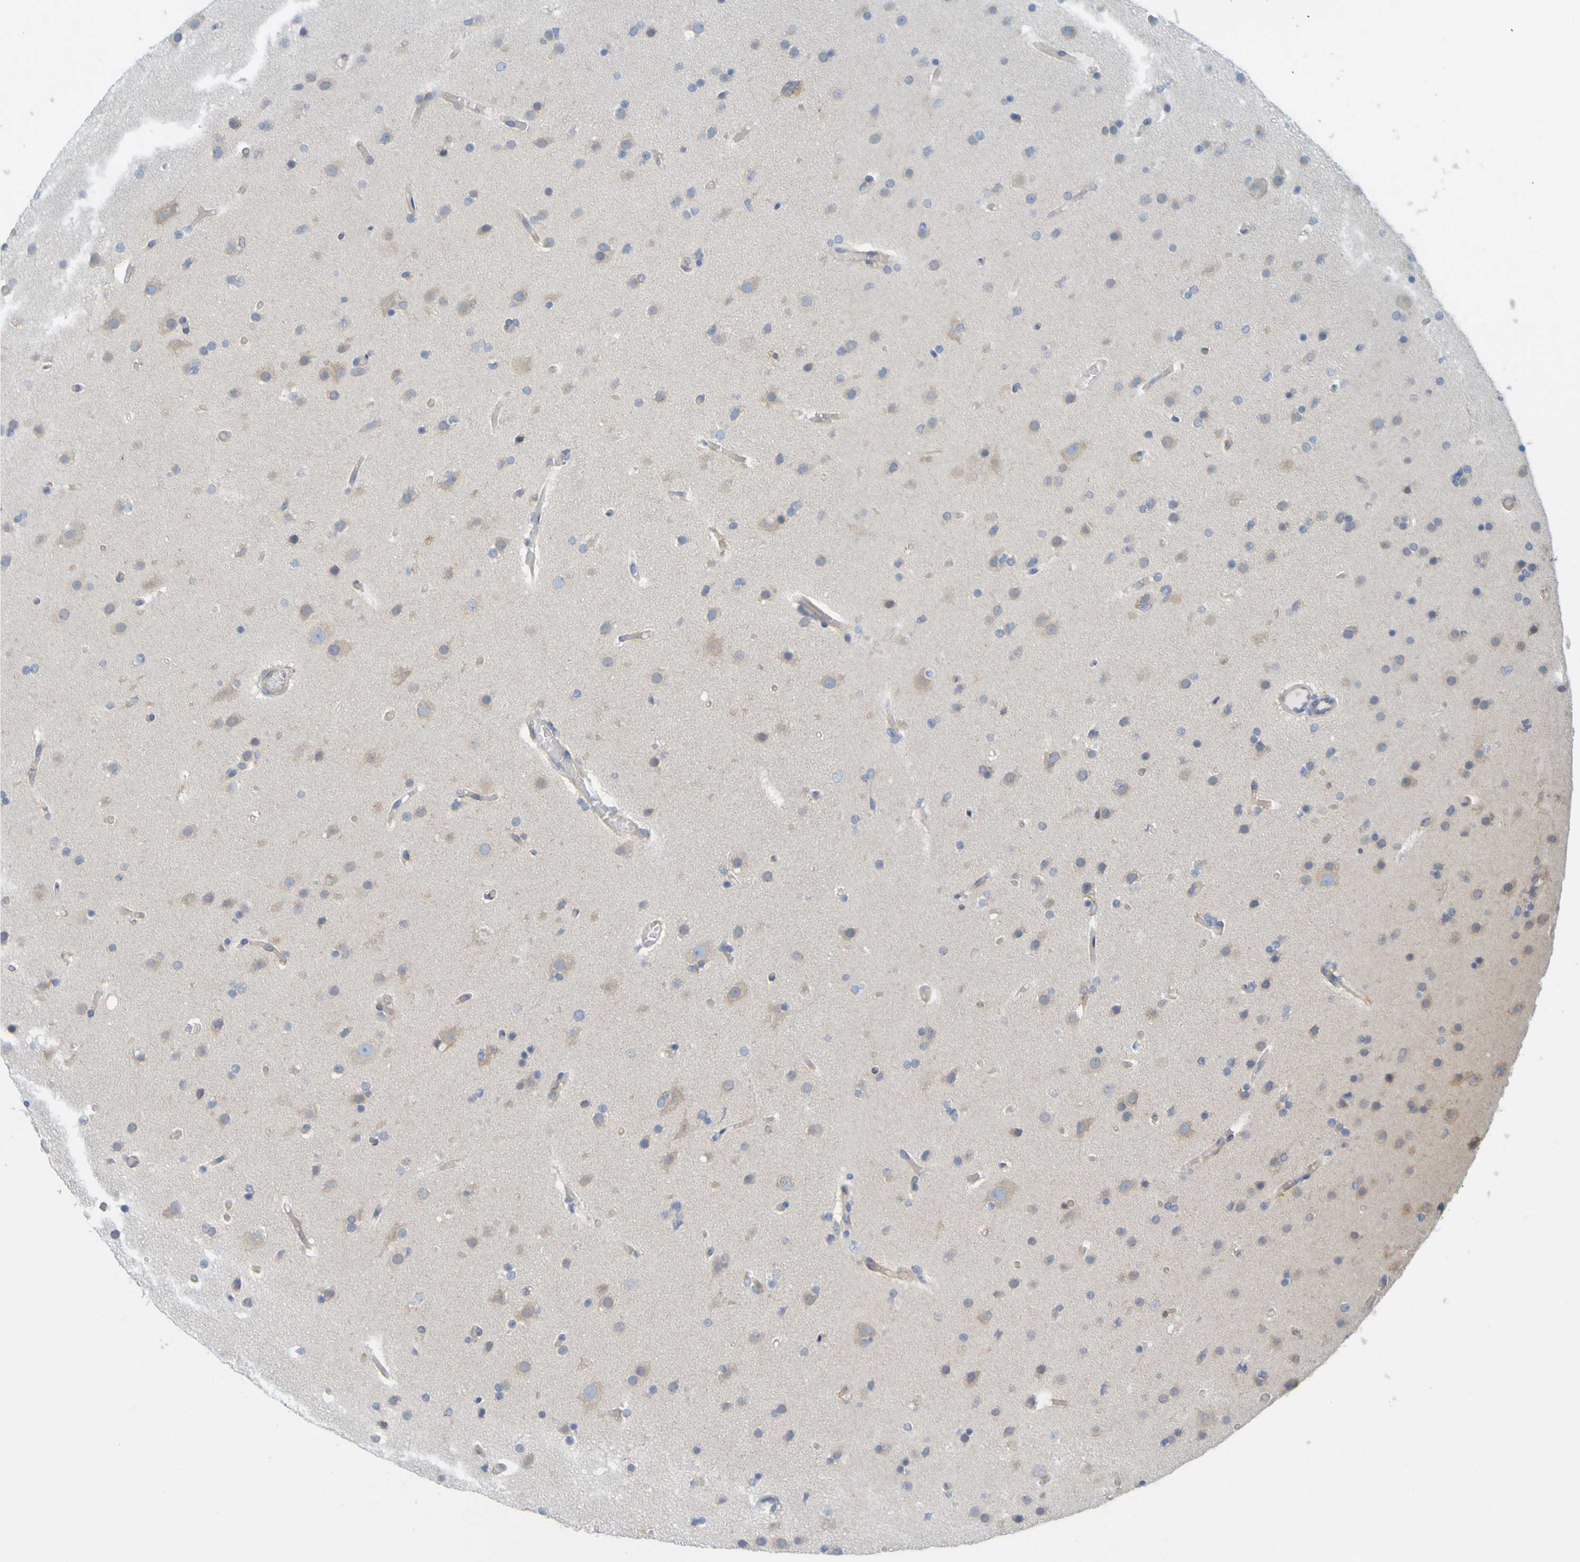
{"staining": {"intensity": "weak", "quantity": "<25%", "location": "cytoplasmic/membranous"}, "tissue": "glioma", "cell_type": "Tumor cells", "image_type": "cancer", "snomed": [{"axis": "morphology", "description": "Glioma, malignant, High grade"}, {"axis": "topography", "description": "Cerebral cortex"}], "caption": "This is an immunohistochemistry (IHC) histopathology image of glioma. There is no expression in tumor cells.", "gene": "APPL1", "patient": {"sex": "female", "age": 36}}